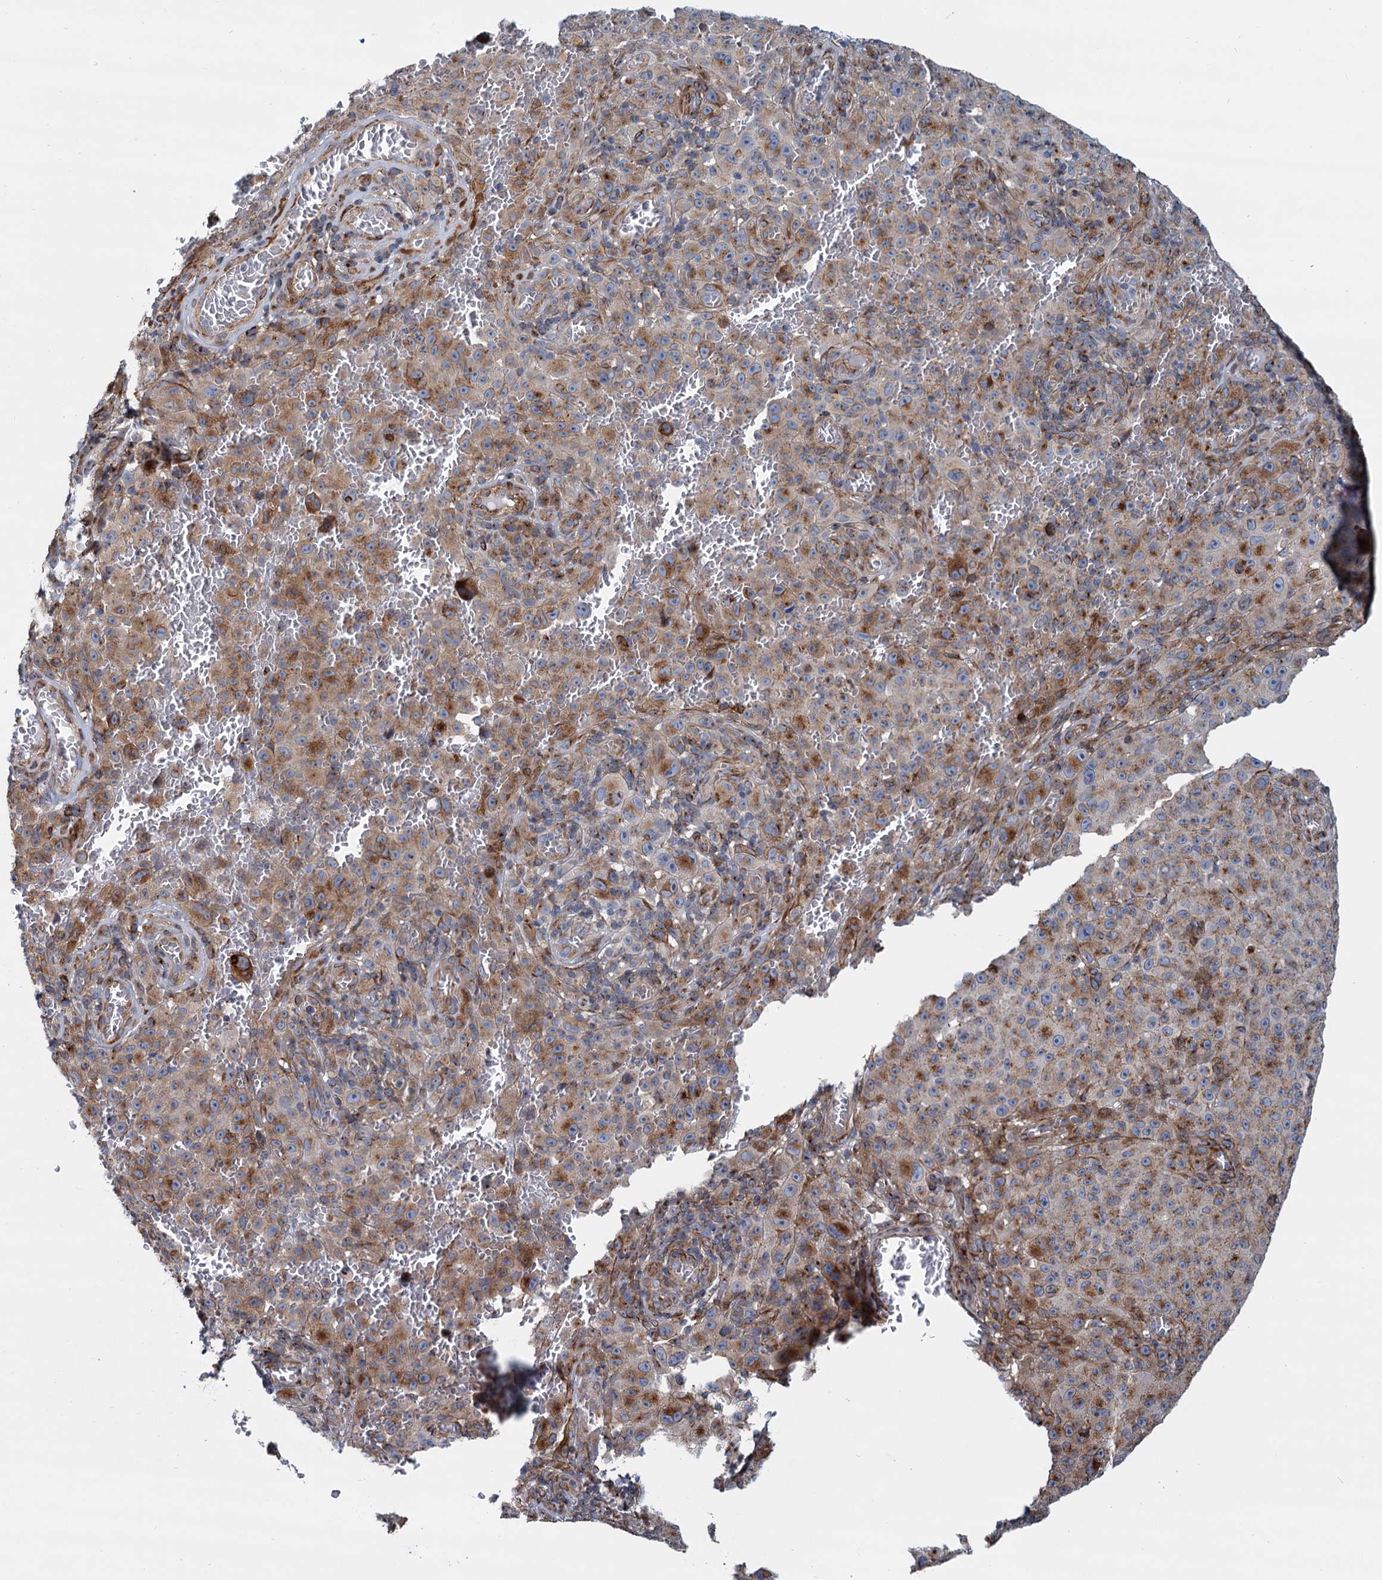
{"staining": {"intensity": "moderate", "quantity": ">75%", "location": "cytoplasmic/membranous"}, "tissue": "melanoma", "cell_type": "Tumor cells", "image_type": "cancer", "snomed": [{"axis": "morphology", "description": "Malignant melanoma, NOS"}, {"axis": "topography", "description": "Skin"}], "caption": "Immunohistochemical staining of human malignant melanoma shows medium levels of moderate cytoplasmic/membranous expression in approximately >75% of tumor cells.", "gene": "PSEN1", "patient": {"sex": "female", "age": 82}}